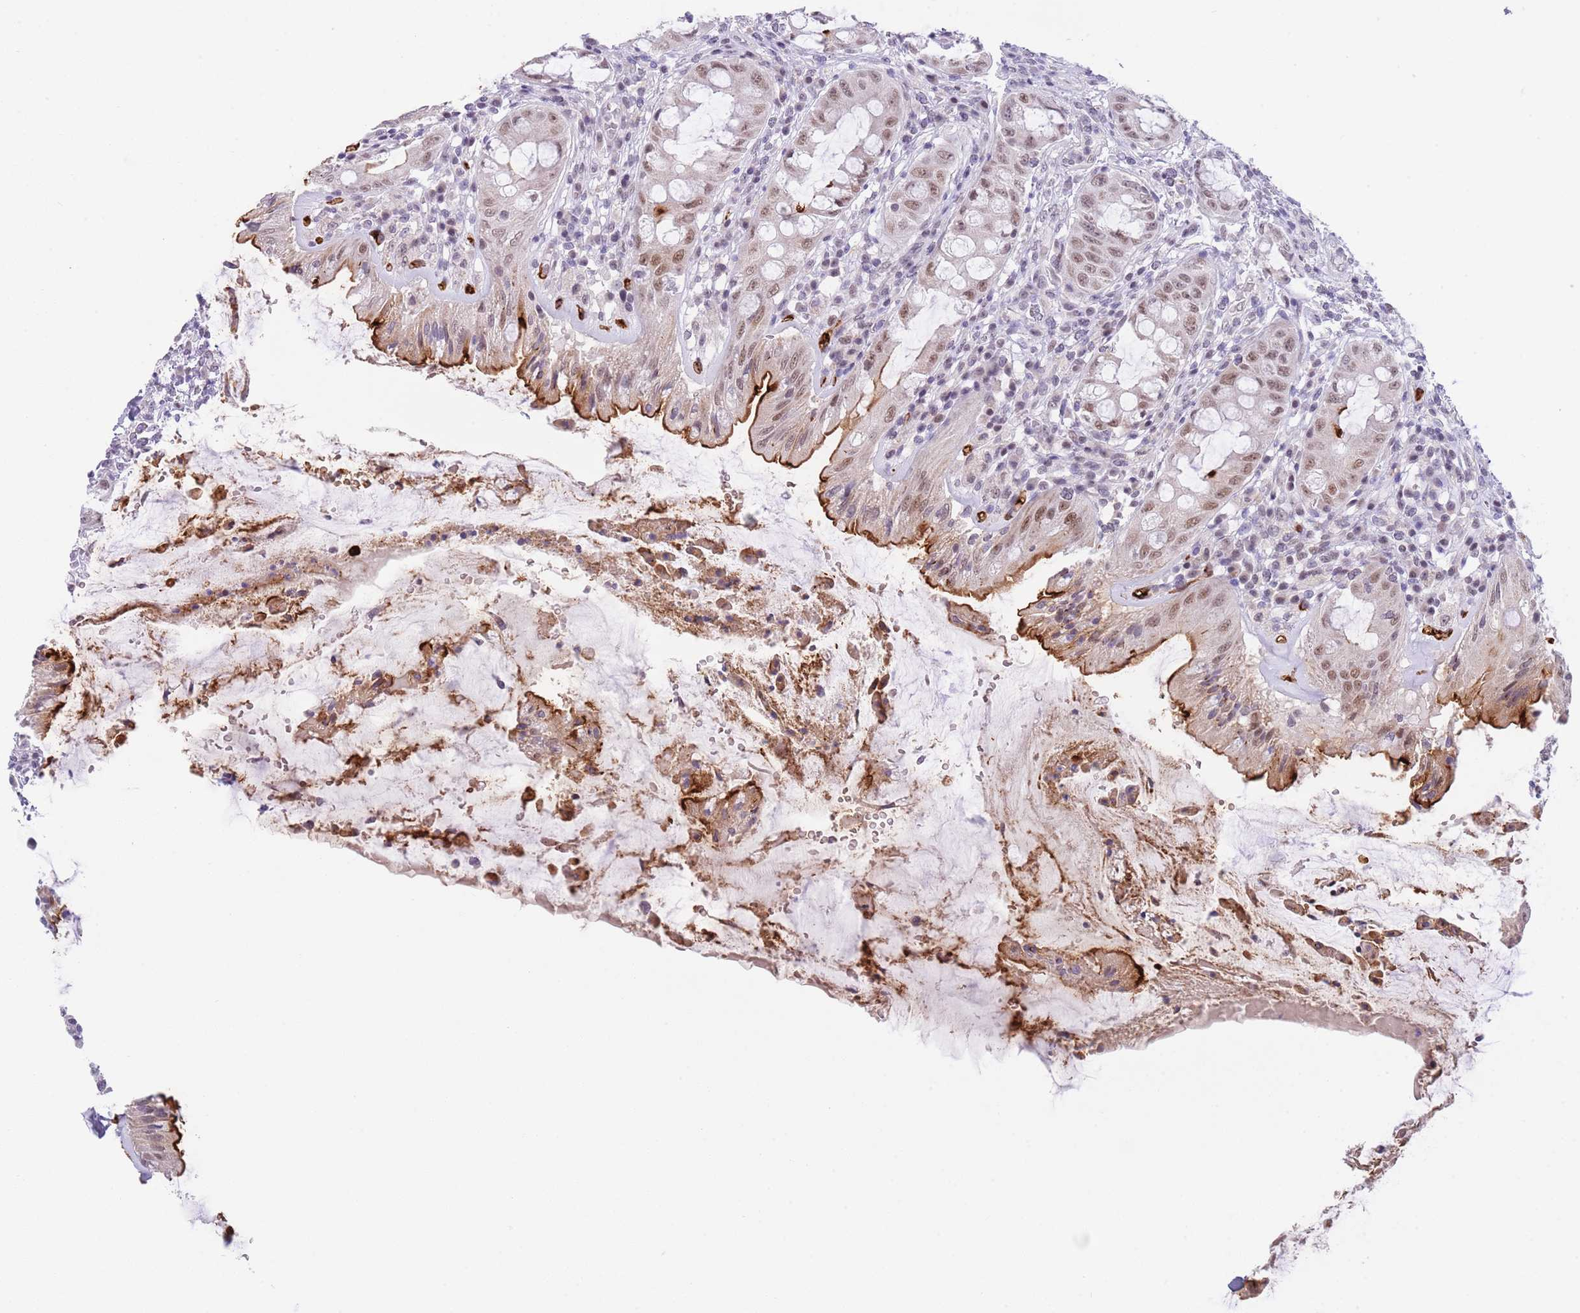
{"staining": {"intensity": "strong", "quantity": "25%-75%", "location": "cytoplasmic/membranous,nuclear"}, "tissue": "rectum", "cell_type": "Glandular cells", "image_type": "normal", "snomed": [{"axis": "morphology", "description": "Normal tissue, NOS"}, {"axis": "topography", "description": "Rectum"}], "caption": "Unremarkable rectum displays strong cytoplasmic/membranous,nuclear expression in about 25%-75% of glandular cells, visualized by immunohistochemistry.", "gene": "RFX1", "patient": {"sex": "female", "age": 57}}